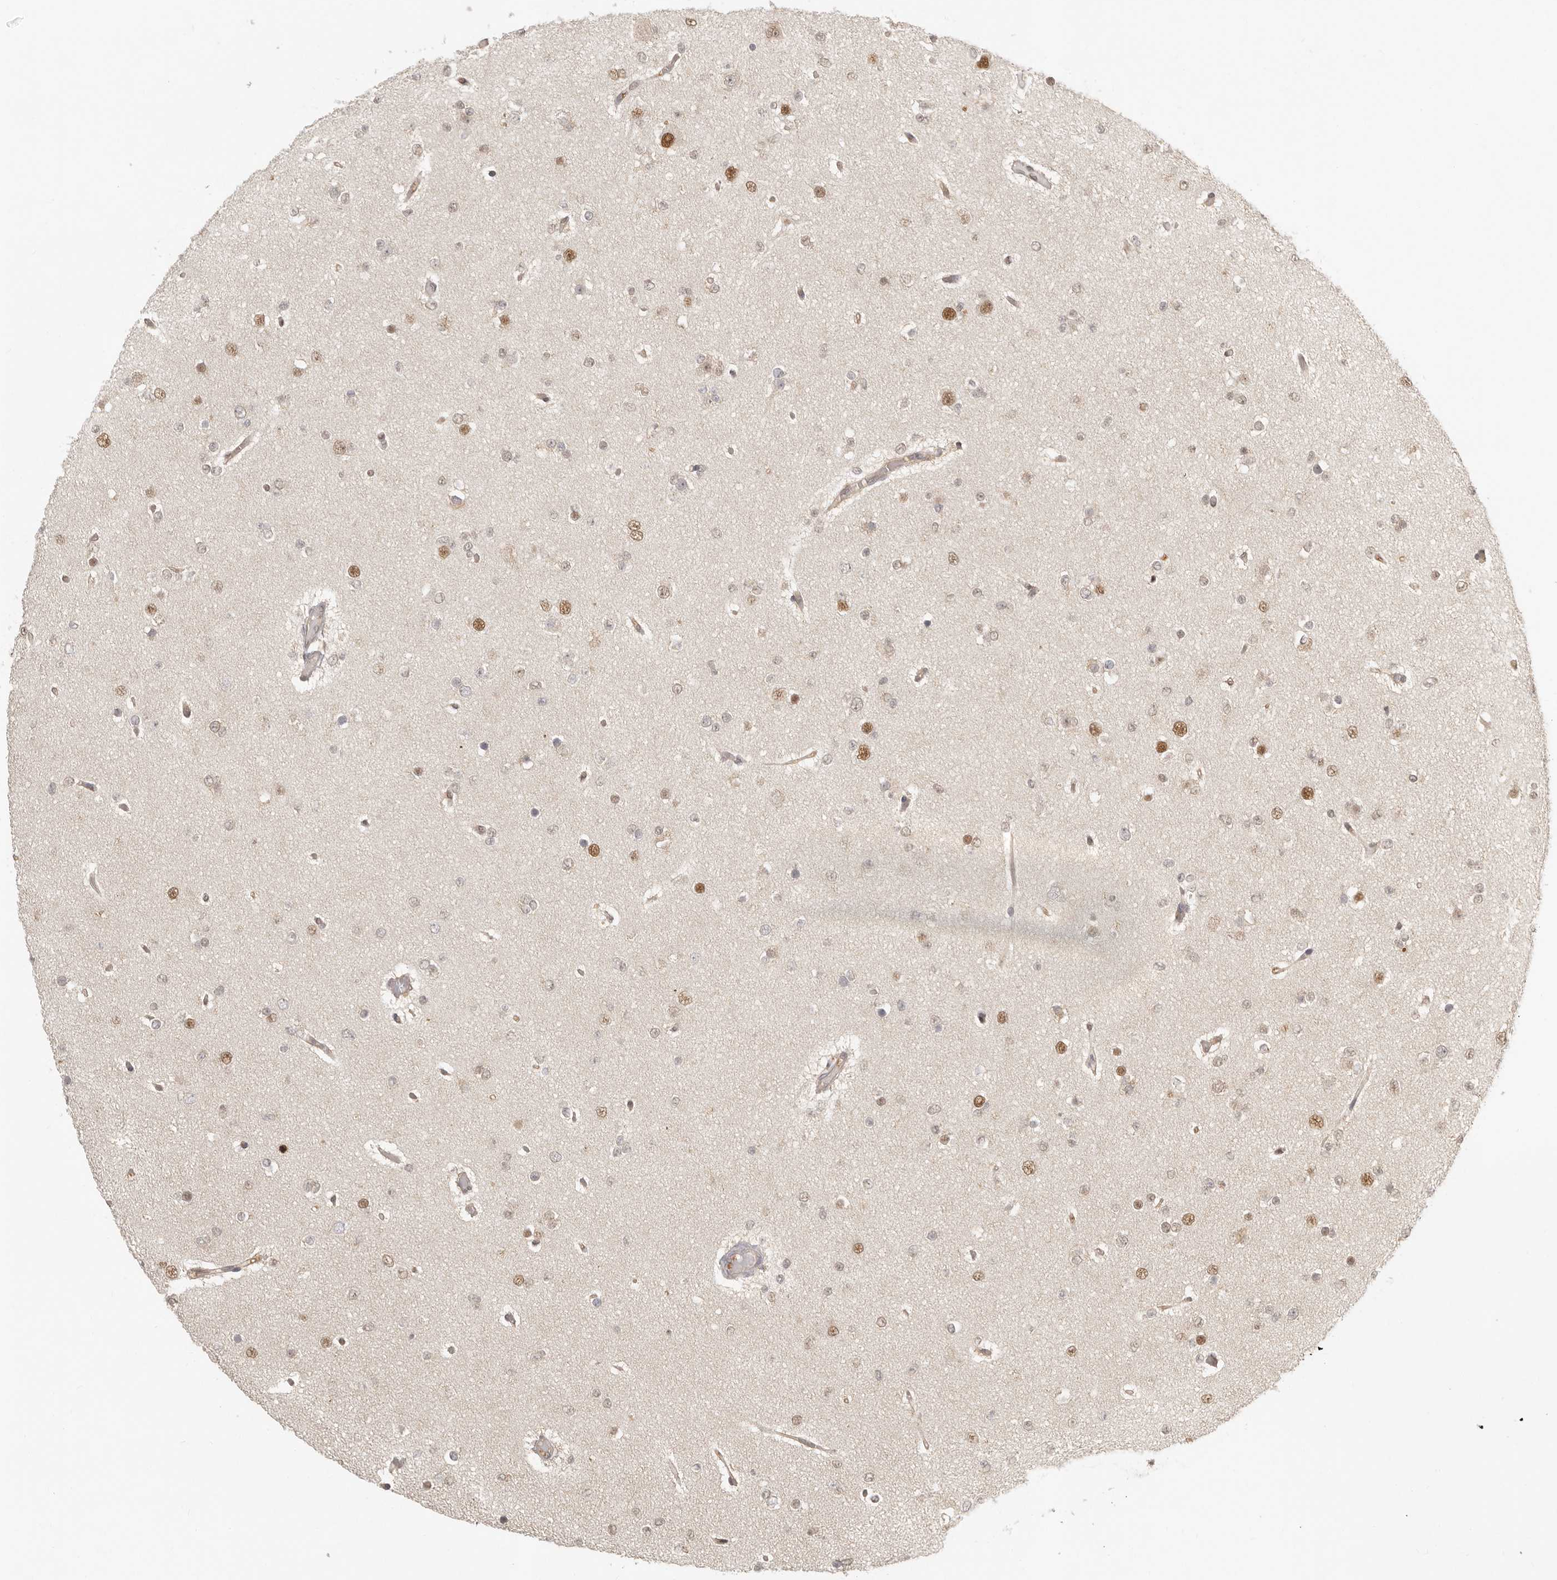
{"staining": {"intensity": "weak", "quantity": ">75%", "location": "nuclear"}, "tissue": "glioma", "cell_type": "Tumor cells", "image_type": "cancer", "snomed": [{"axis": "morphology", "description": "Glioma, malignant, Low grade"}, {"axis": "topography", "description": "Brain"}], "caption": "A photomicrograph showing weak nuclear staining in about >75% of tumor cells in malignant glioma (low-grade), as visualized by brown immunohistochemical staining.", "gene": "PSMA5", "patient": {"sex": "female", "age": 22}}